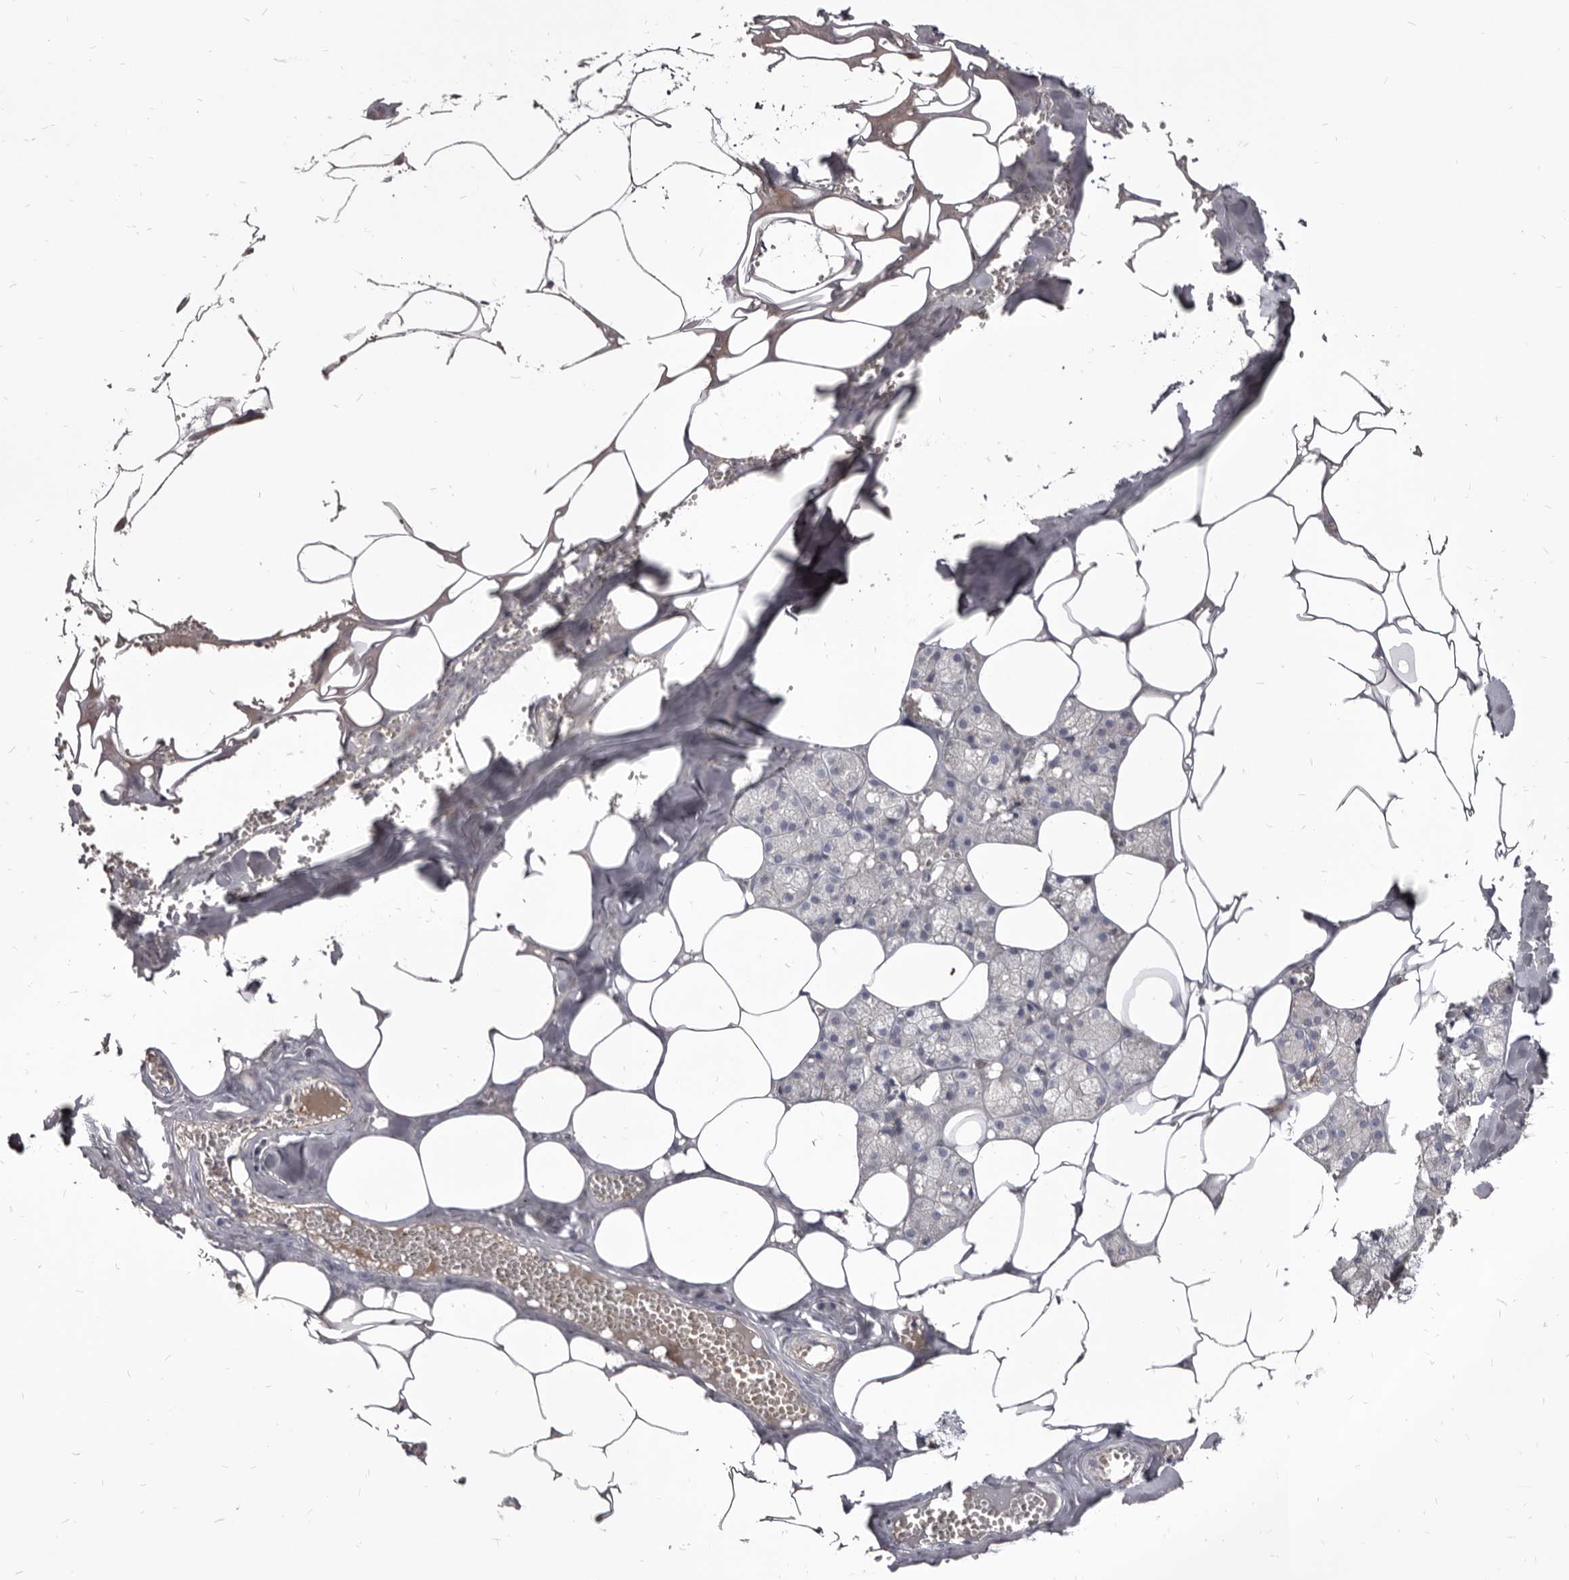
{"staining": {"intensity": "negative", "quantity": "none", "location": "none"}, "tissue": "salivary gland", "cell_type": "Glandular cells", "image_type": "normal", "snomed": [{"axis": "morphology", "description": "Normal tissue, NOS"}, {"axis": "topography", "description": "Salivary gland"}], "caption": "Immunohistochemistry (IHC) histopathology image of unremarkable human salivary gland stained for a protein (brown), which exhibits no expression in glandular cells.", "gene": "FAS", "patient": {"sex": "male", "age": 62}}